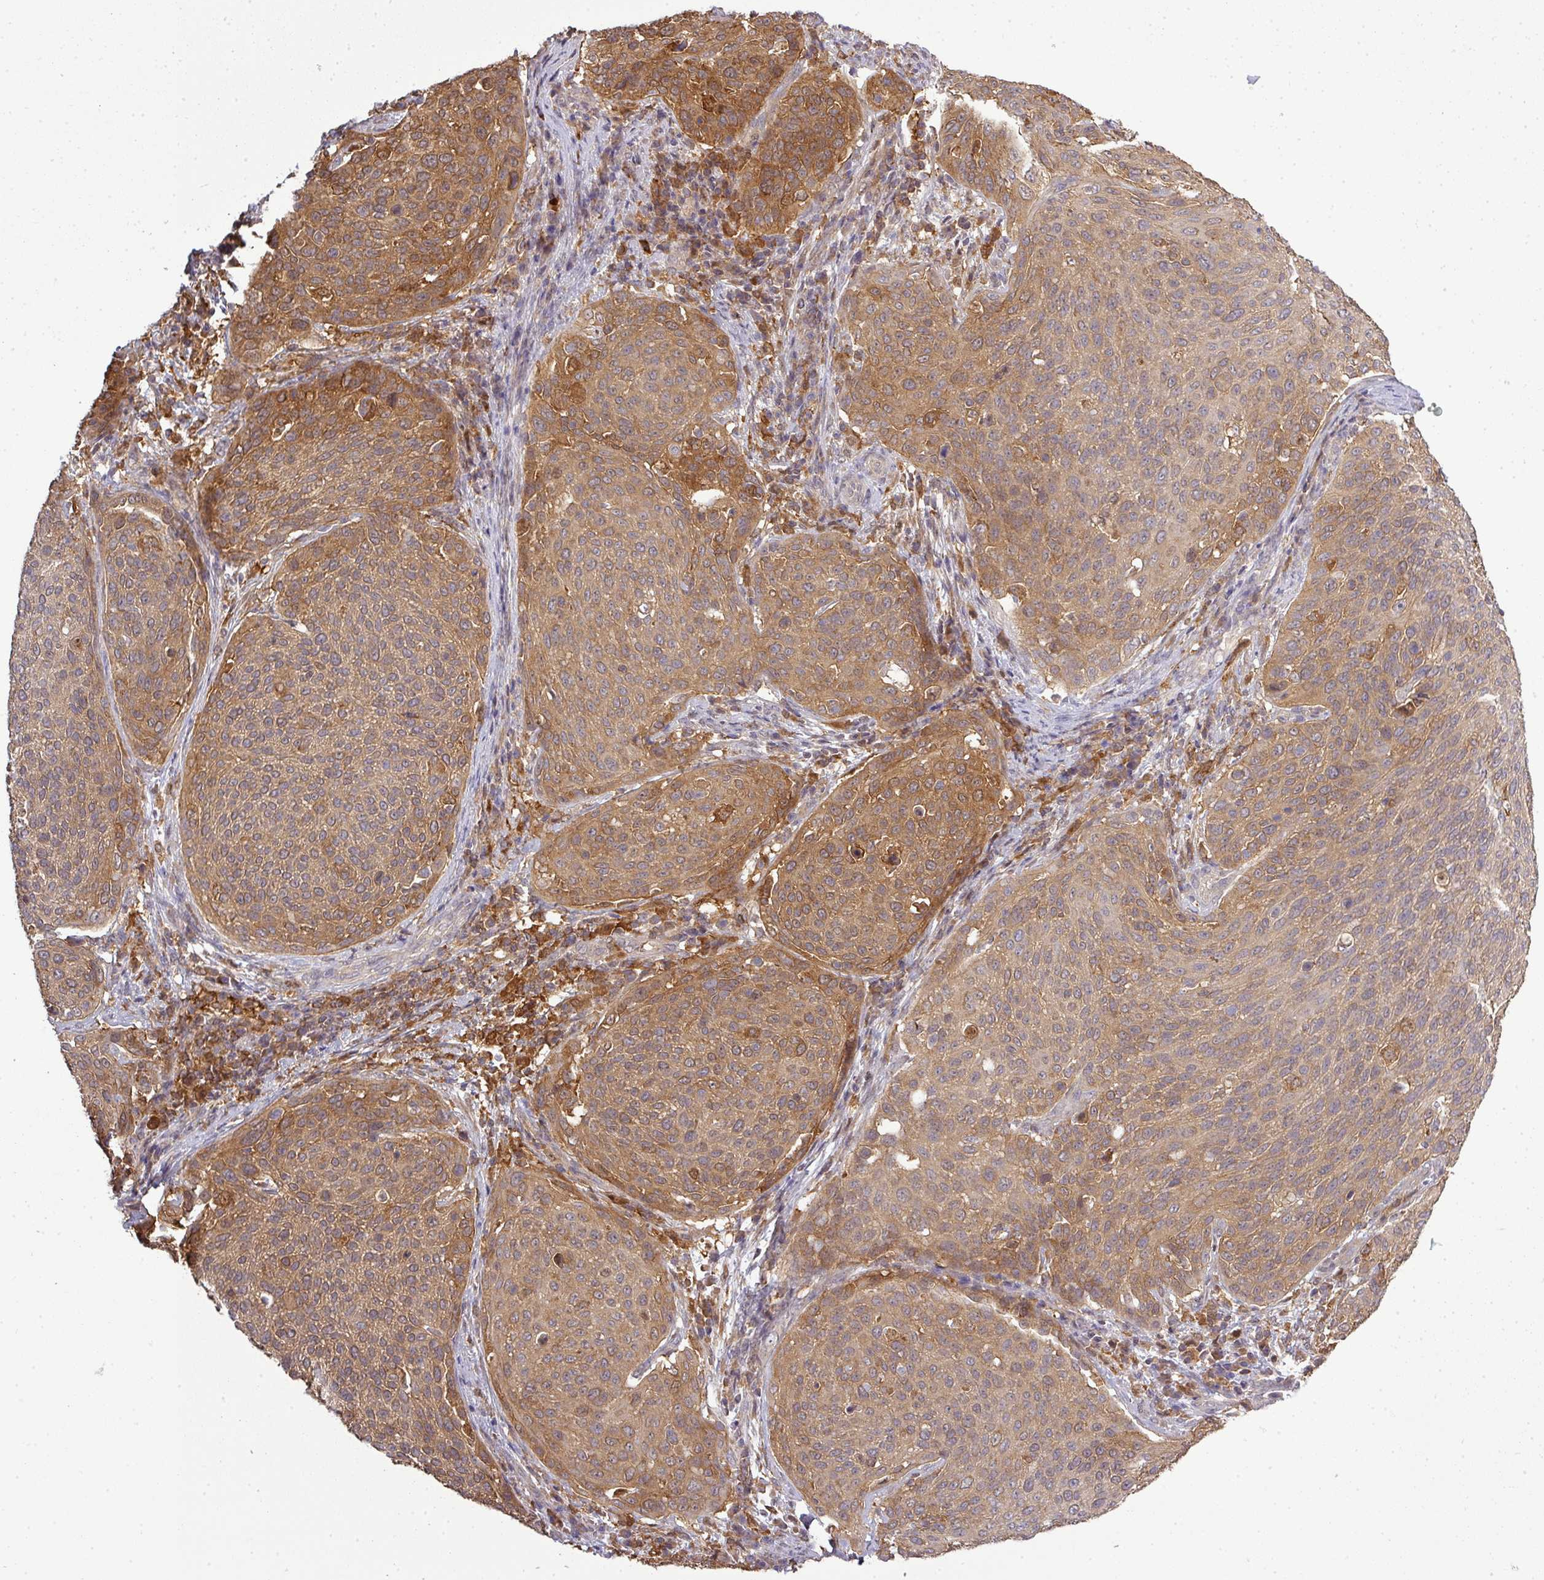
{"staining": {"intensity": "moderate", "quantity": ">75%", "location": "cytoplasmic/membranous"}, "tissue": "cervical cancer", "cell_type": "Tumor cells", "image_type": "cancer", "snomed": [{"axis": "morphology", "description": "Squamous cell carcinoma, NOS"}, {"axis": "topography", "description": "Cervix"}], "caption": "Immunohistochemistry (IHC) staining of cervical cancer, which shows medium levels of moderate cytoplasmic/membranous positivity in approximately >75% of tumor cells indicating moderate cytoplasmic/membranous protein expression. The staining was performed using DAB (brown) for protein detection and nuclei were counterstained in hematoxylin (blue).", "gene": "STAT5A", "patient": {"sex": "female", "age": 31}}